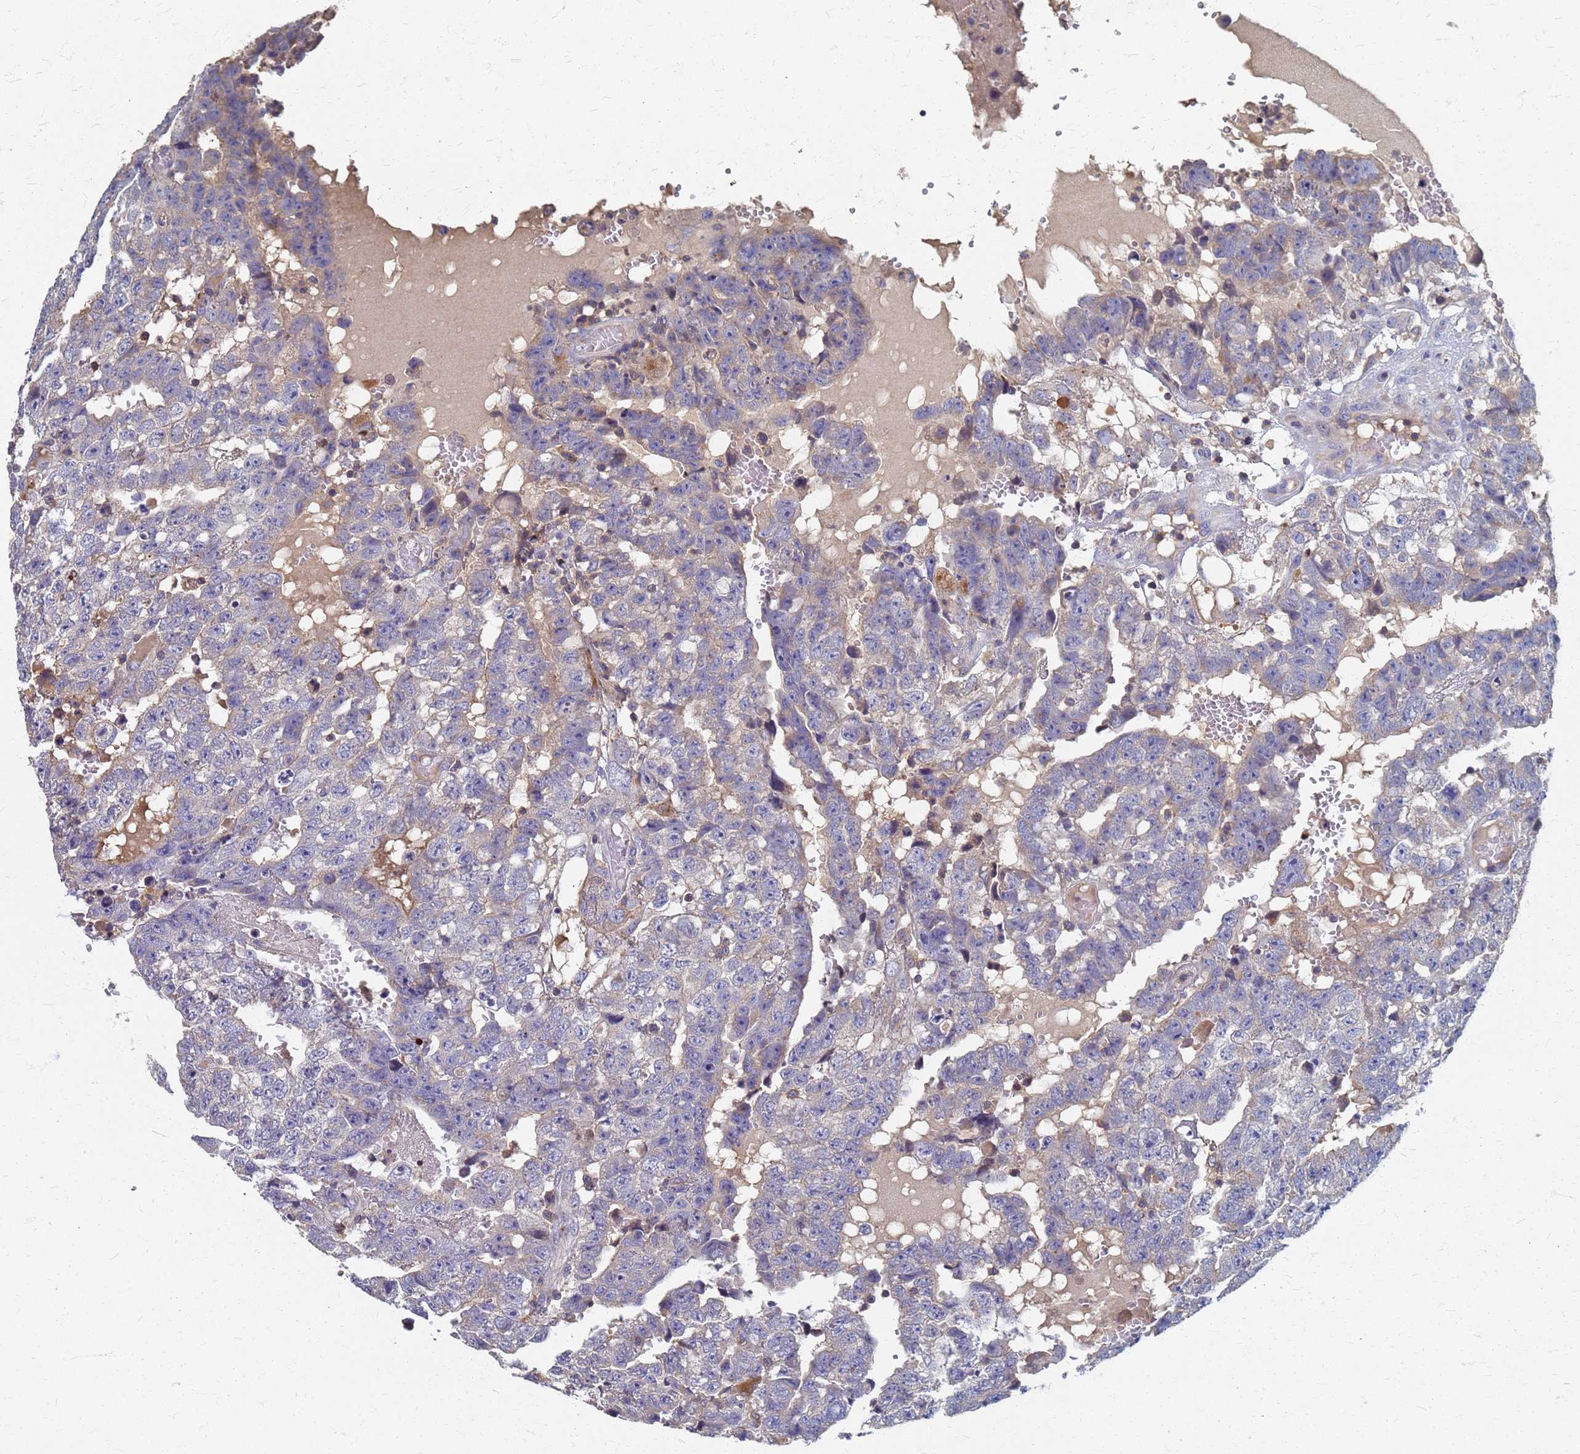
{"staining": {"intensity": "weak", "quantity": "<25%", "location": "cytoplasmic/membranous"}, "tissue": "testis cancer", "cell_type": "Tumor cells", "image_type": "cancer", "snomed": [{"axis": "morphology", "description": "Carcinoma, Embryonal, NOS"}, {"axis": "topography", "description": "Testis"}], "caption": "Immunohistochemistry of embryonal carcinoma (testis) exhibits no positivity in tumor cells.", "gene": "KRCC1", "patient": {"sex": "male", "age": 25}}